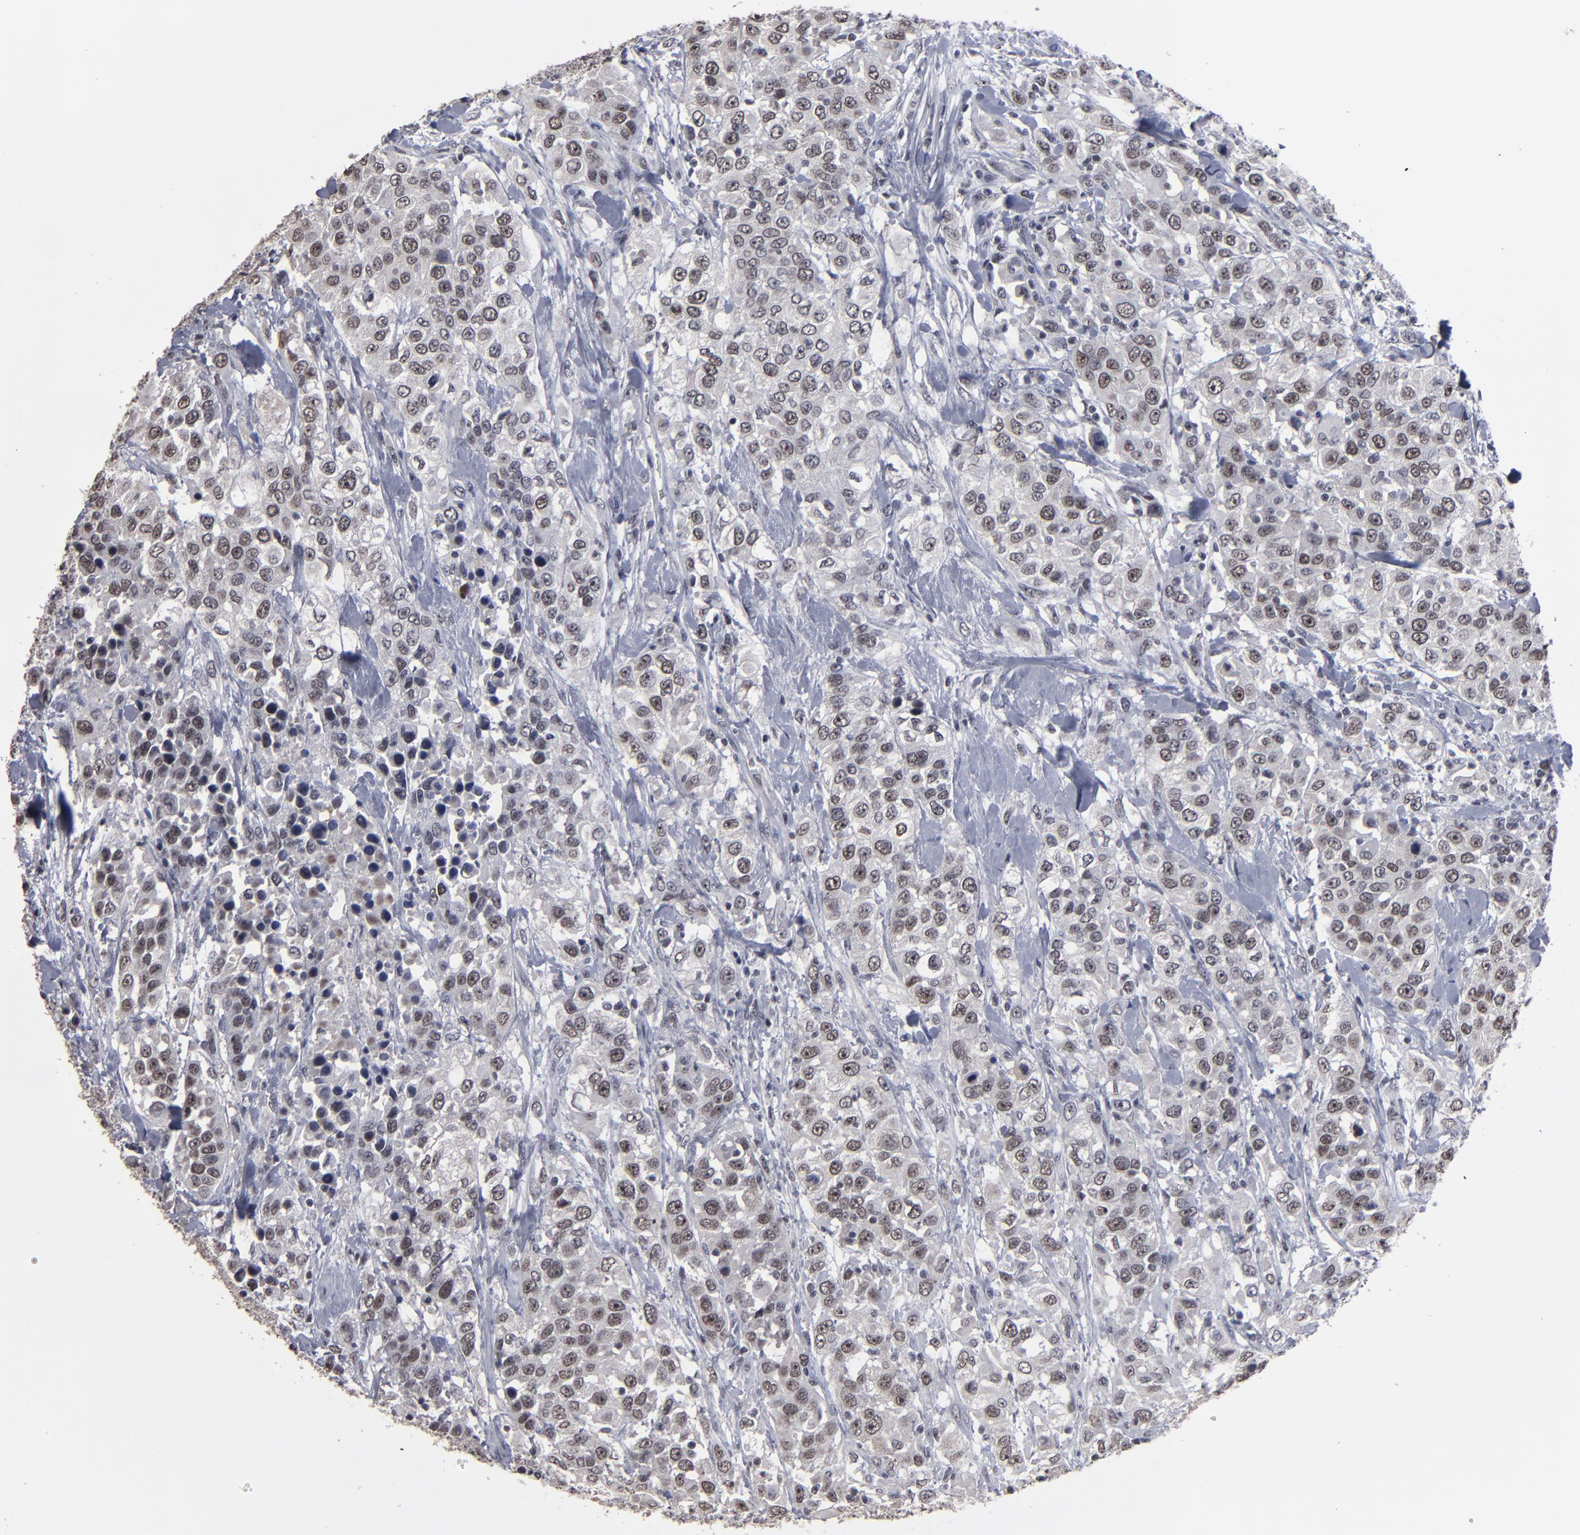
{"staining": {"intensity": "weak", "quantity": "<25%", "location": "nuclear"}, "tissue": "urothelial cancer", "cell_type": "Tumor cells", "image_type": "cancer", "snomed": [{"axis": "morphology", "description": "Urothelial carcinoma, High grade"}, {"axis": "topography", "description": "Urinary bladder"}], "caption": "Urothelial cancer stained for a protein using immunohistochemistry displays no positivity tumor cells.", "gene": "SSRP1", "patient": {"sex": "female", "age": 80}}